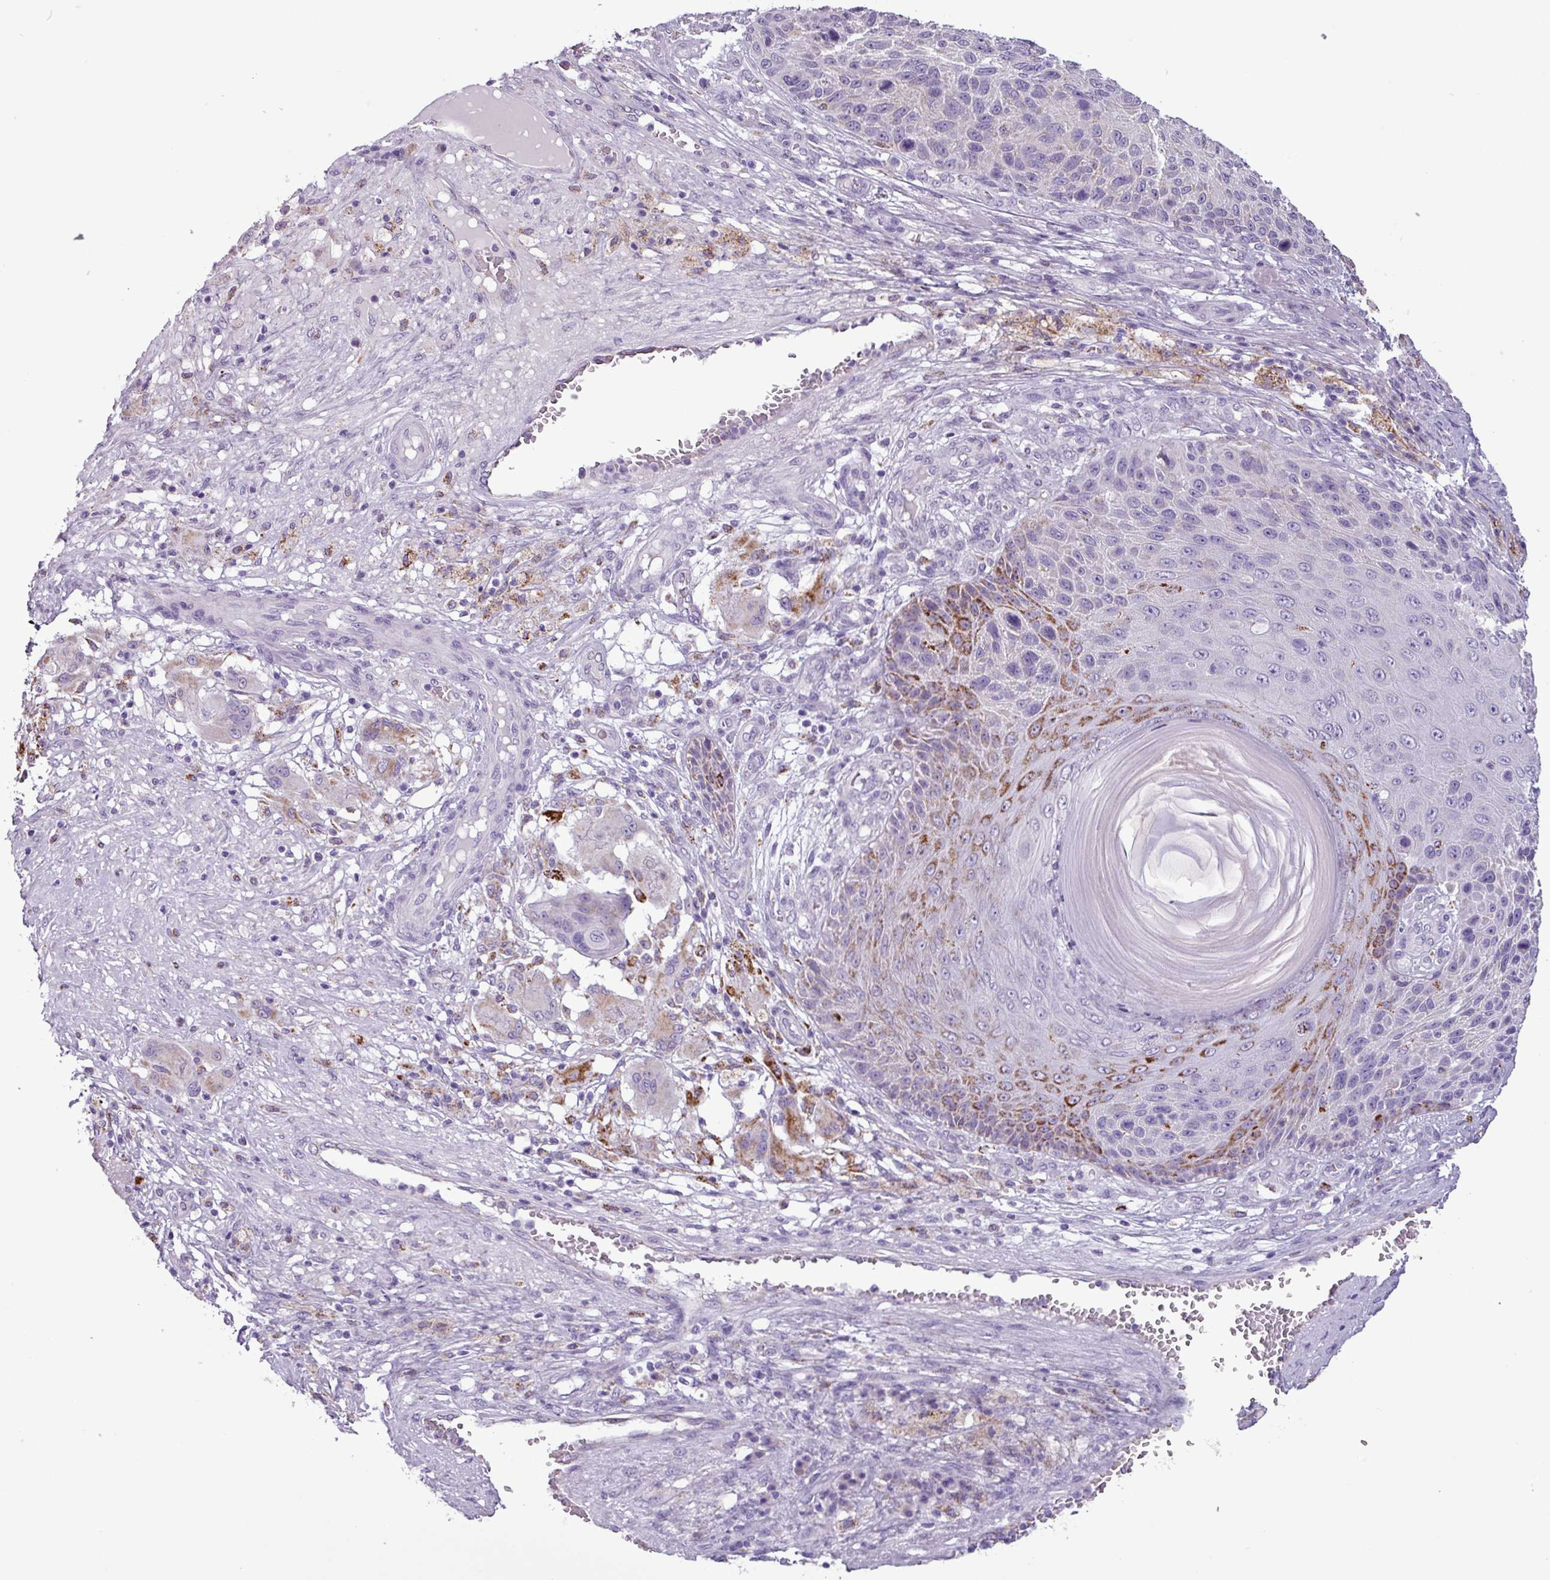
{"staining": {"intensity": "moderate", "quantity": "<25%", "location": "cytoplasmic/membranous"}, "tissue": "skin cancer", "cell_type": "Tumor cells", "image_type": "cancer", "snomed": [{"axis": "morphology", "description": "Squamous cell carcinoma, NOS"}, {"axis": "topography", "description": "Skin"}], "caption": "Approximately <25% of tumor cells in skin cancer show moderate cytoplasmic/membranous protein positivity as visualized by brown immunohistochemical staining.", "gene": "ZNF667", "patient": {"sex": "female", "age": 88}}